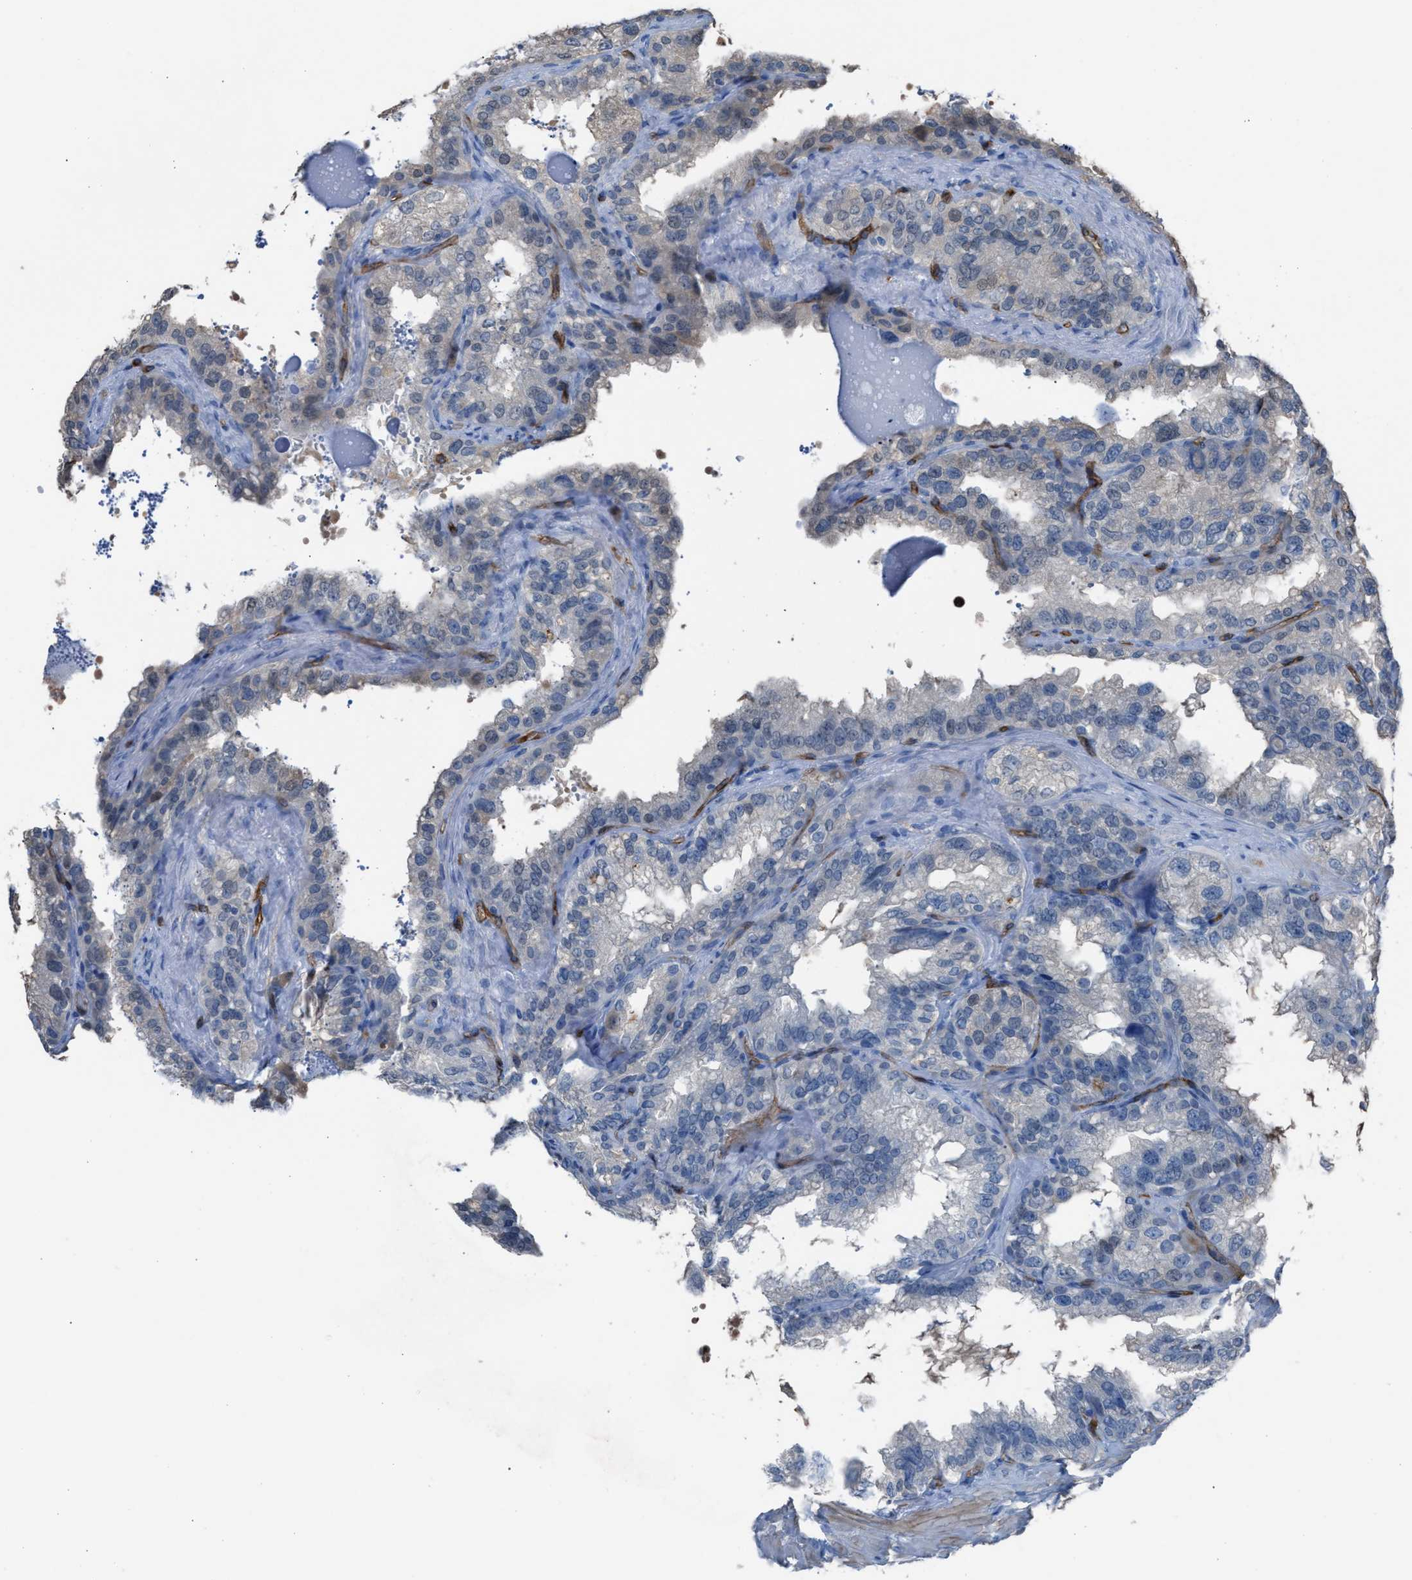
{"staining": {"intensity": "negative", "quantity": "none", "location": "none"}, "tissue": "seminal vesicle", "cell_type": "Glandular cells", "image_type": "normal", "snomed": [{"axis": "morphology", "description": "Normal tissue, NOS"}, {"axis": "topography", "description": "Seminal veicle"}], "caption": "High power microscopy image of an immunohistochemistry histopathology image of normal seminal vesicle, revealing no significant positivity in glandular cells. (Brightfield microscopy of DAB IHC at high magnification).", "gene": "DYSF", "patient": {"sex": "male", "age": 68}}